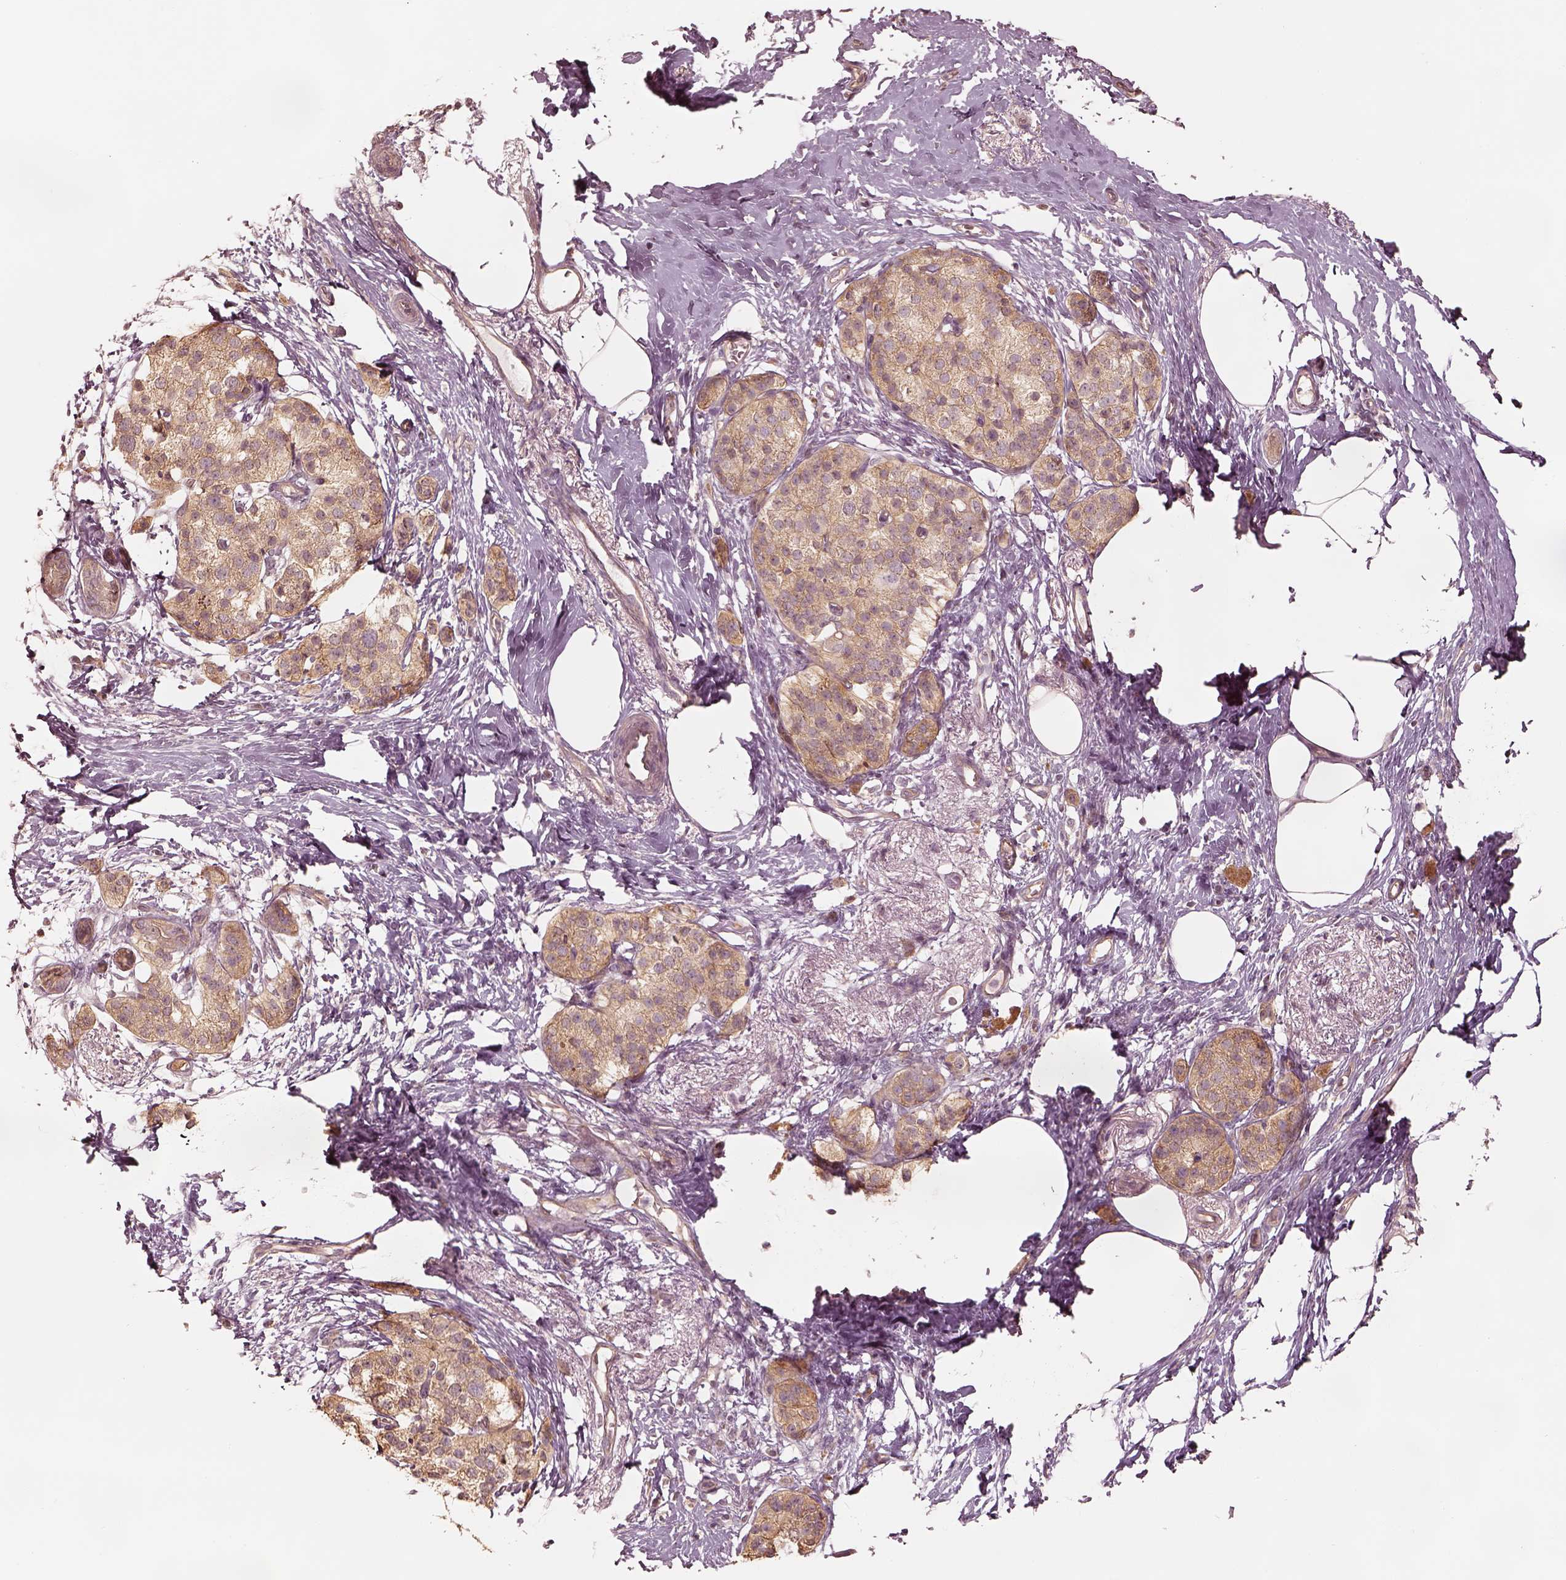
{"staining": {"intensity": "weak", "quantity": ">75%", "location": "cytoplasmic/membranous"}, "tissue": "pancreatic cancer", "cell_type": "Tumor cells", "image_type": "cancer", "snomed": [{"axis": "morphology", "description": "Adenocarcinoma, NOS"}, {"axis": "topography", "description": "Pancreas"}], "caption": "There is low levels of weak cytoplasmic/membranous positivity in tumor cells of pancreatic cancer (adenocarcinoma), as demonstrated by immunohistochemical staining (brown color).", "gene": "KIF5C", "patient": {"sex": "female", "age": 72}}